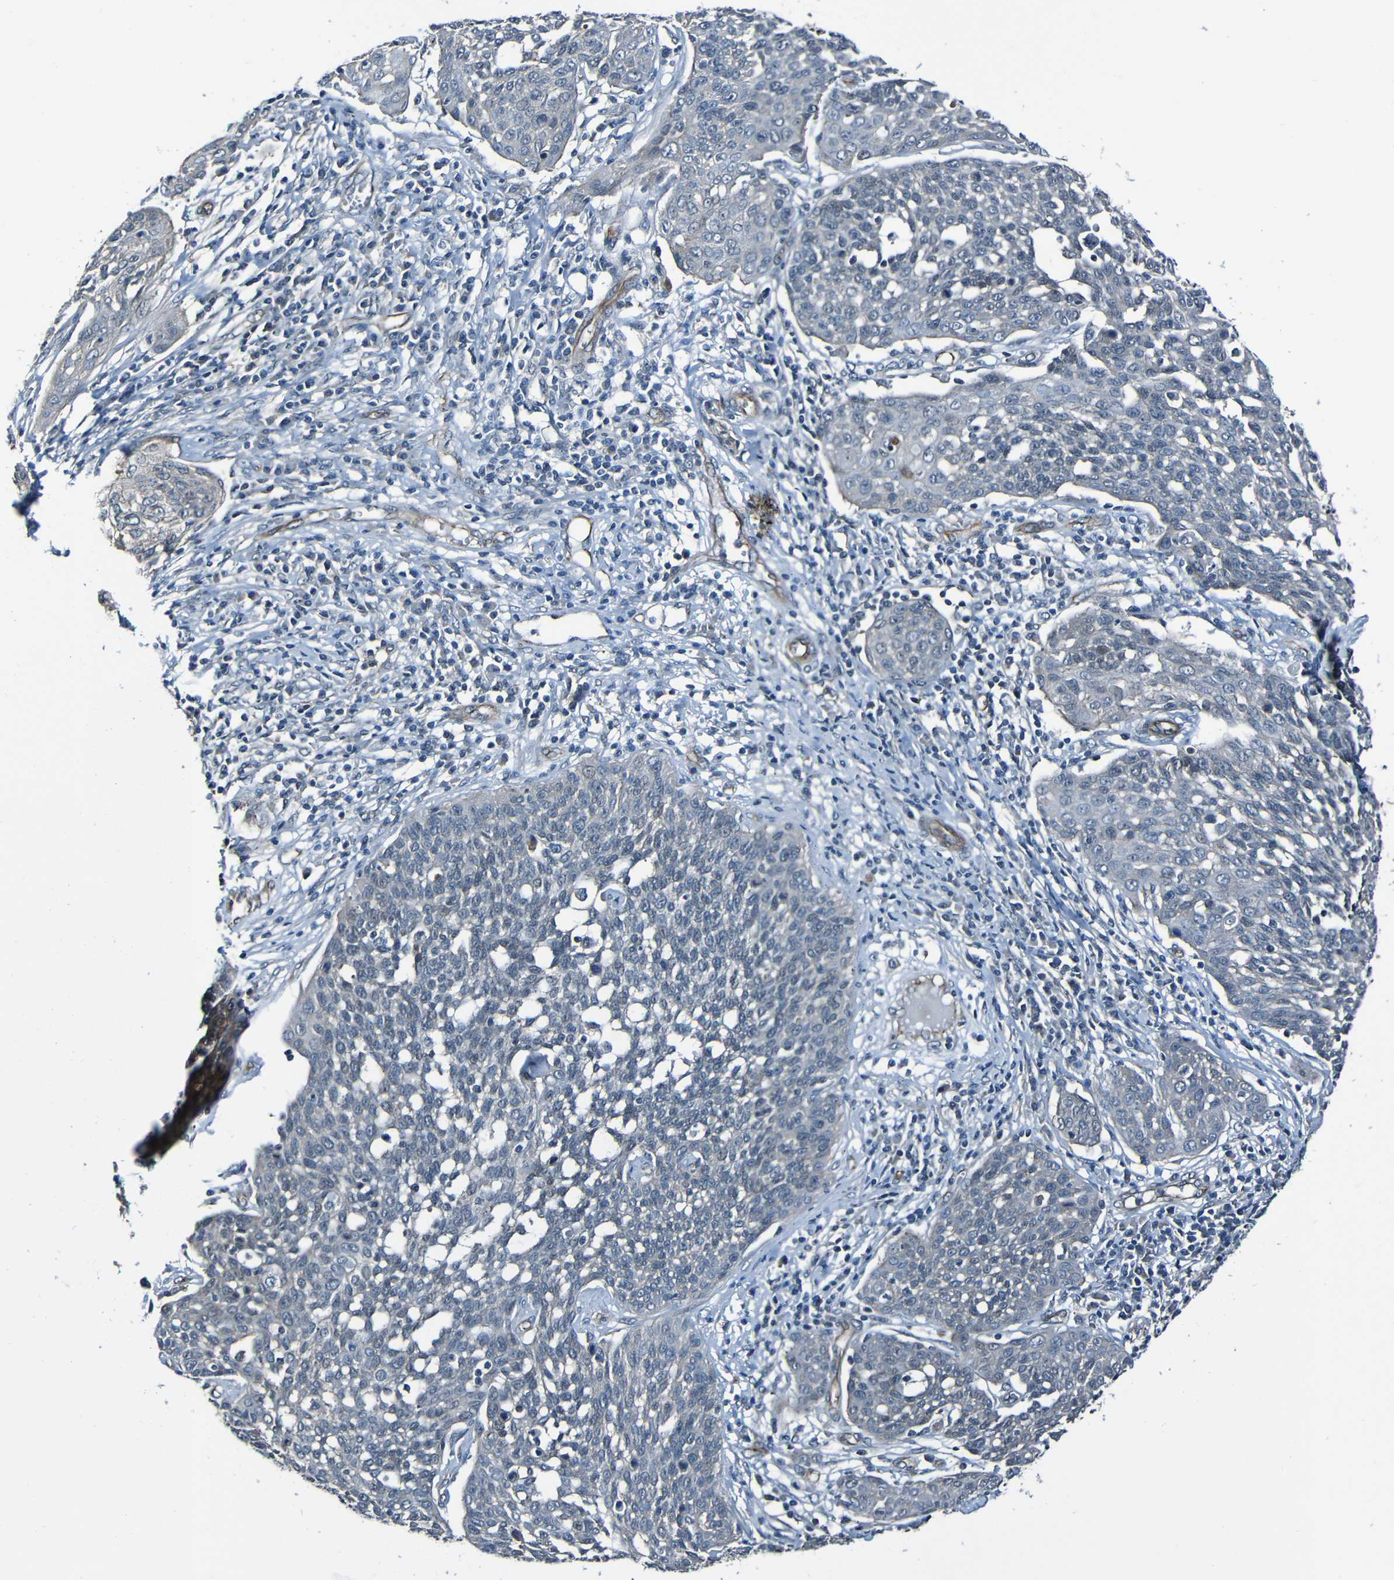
{"staining": {"intensity": "negative", "quantity": "none", "location": "none"}, "tissue": "cervical cancer", "cell_type": "Tumor cells", "image_type": "cancer", "snomed": [{"axis": "morphology", "description": "Squamous cell carcinoma, NOS"}, {"axis": "topography", "description": "Cervix"}], "caption": "Photomicrograph shows no significant protein expression in tumor cells of cervical cancer (squamous cell carcinoma). The staining is performed using DAB (3,3'-diaminobenzidine) brown chromogen with nuclei counter-stained in using hematoxylin.", "gene": "LGR5", "patient": {"sex": "female", "age": 34}}